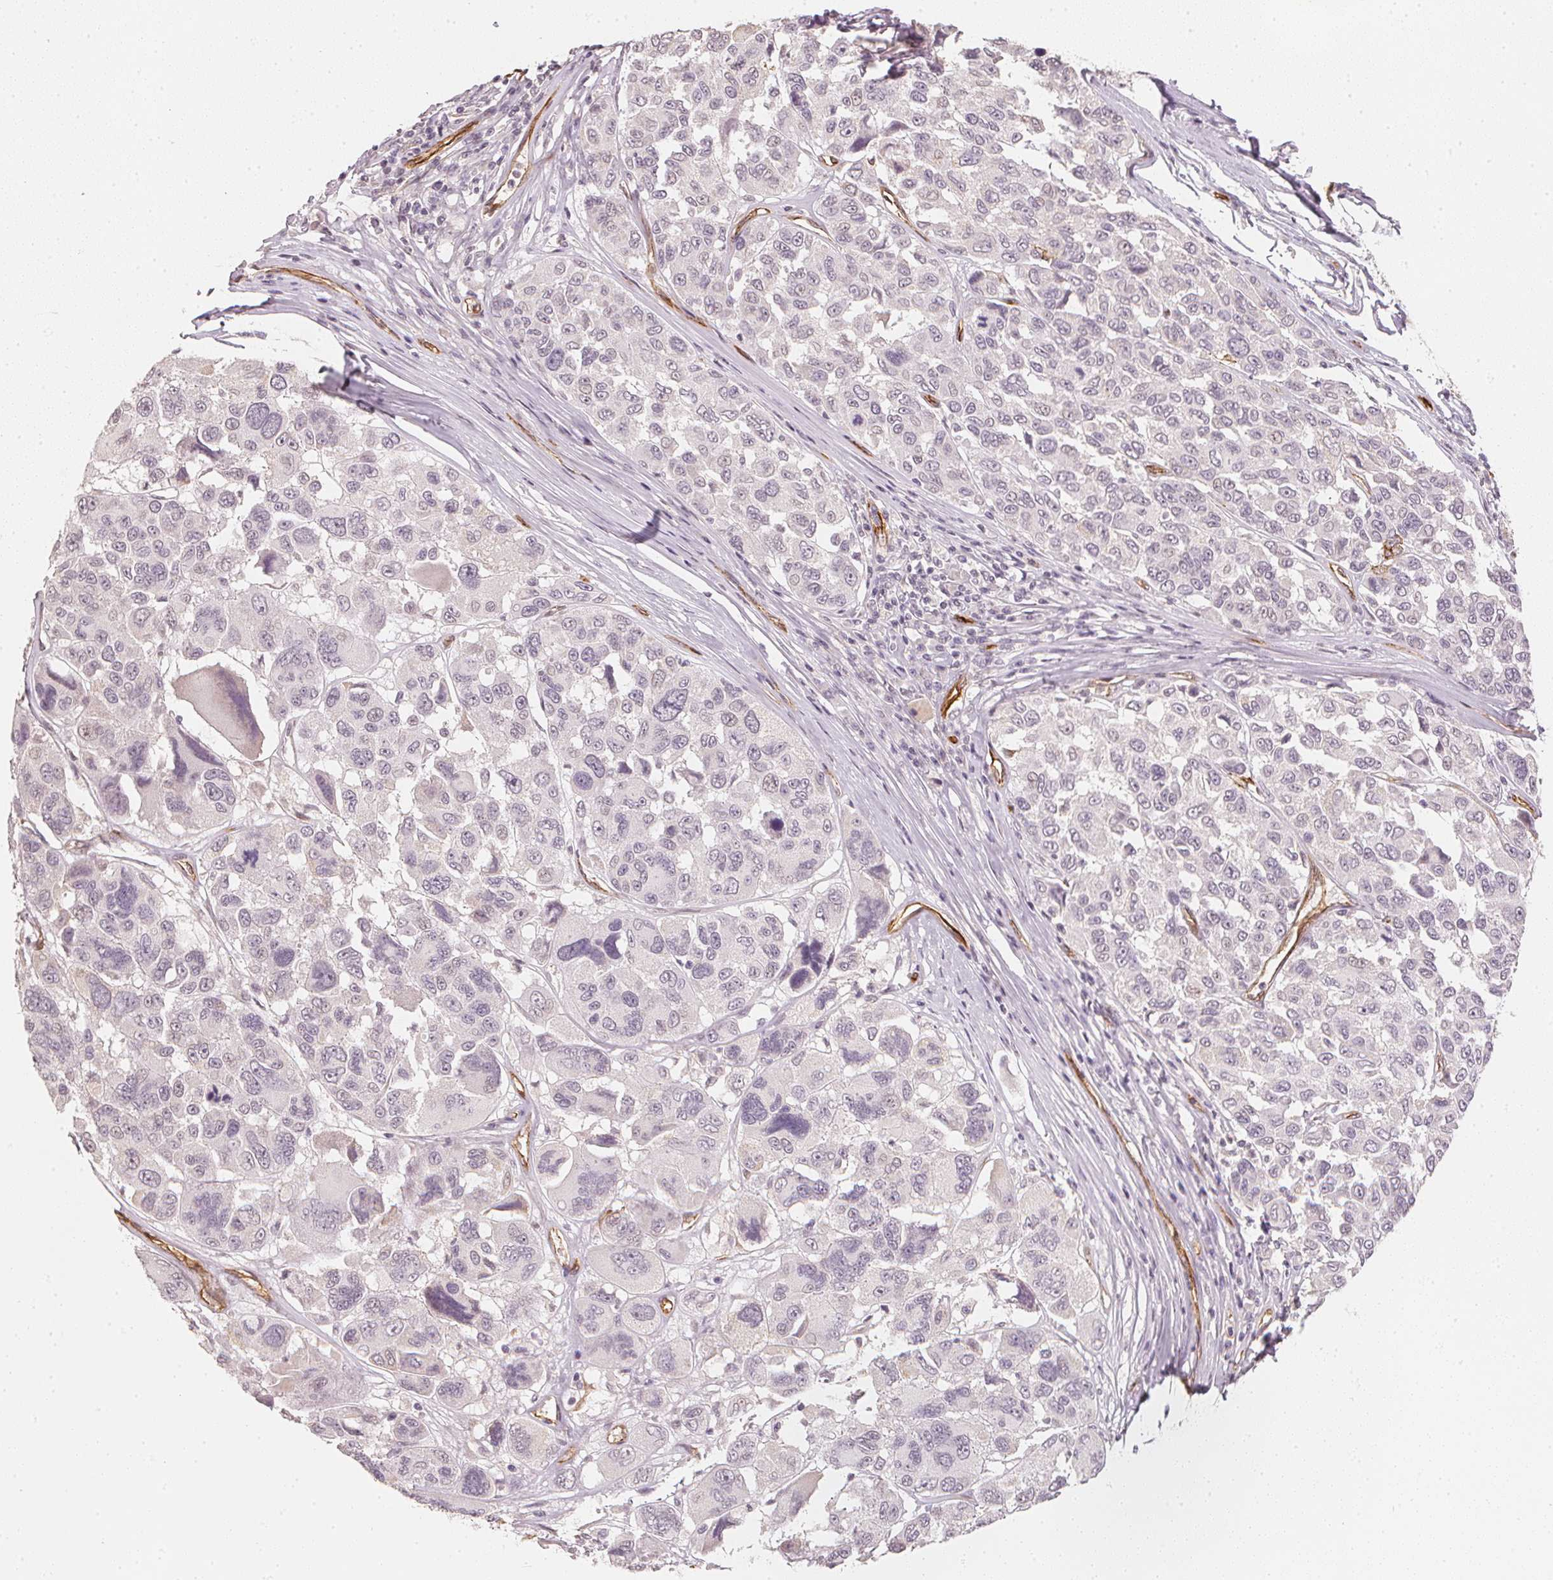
{"staining": {"intensity": "negative", "quantity": "none", "location": "none"}, "tissue": "melanoma", "cell_type": "Tumor cells", "image_type": "cancer", "snomed": [{"axis": "morphology", "description": "Malignant melanoma, NOS"}, {"axis": "topography", "description": "Skin"}], "caption": "Immunohistochemistry (IHC) of malignant melanoma demonstrates no expression in tumor cells.", "gene": "CIB1", "patient": {"sex": "female", "age": 66}}